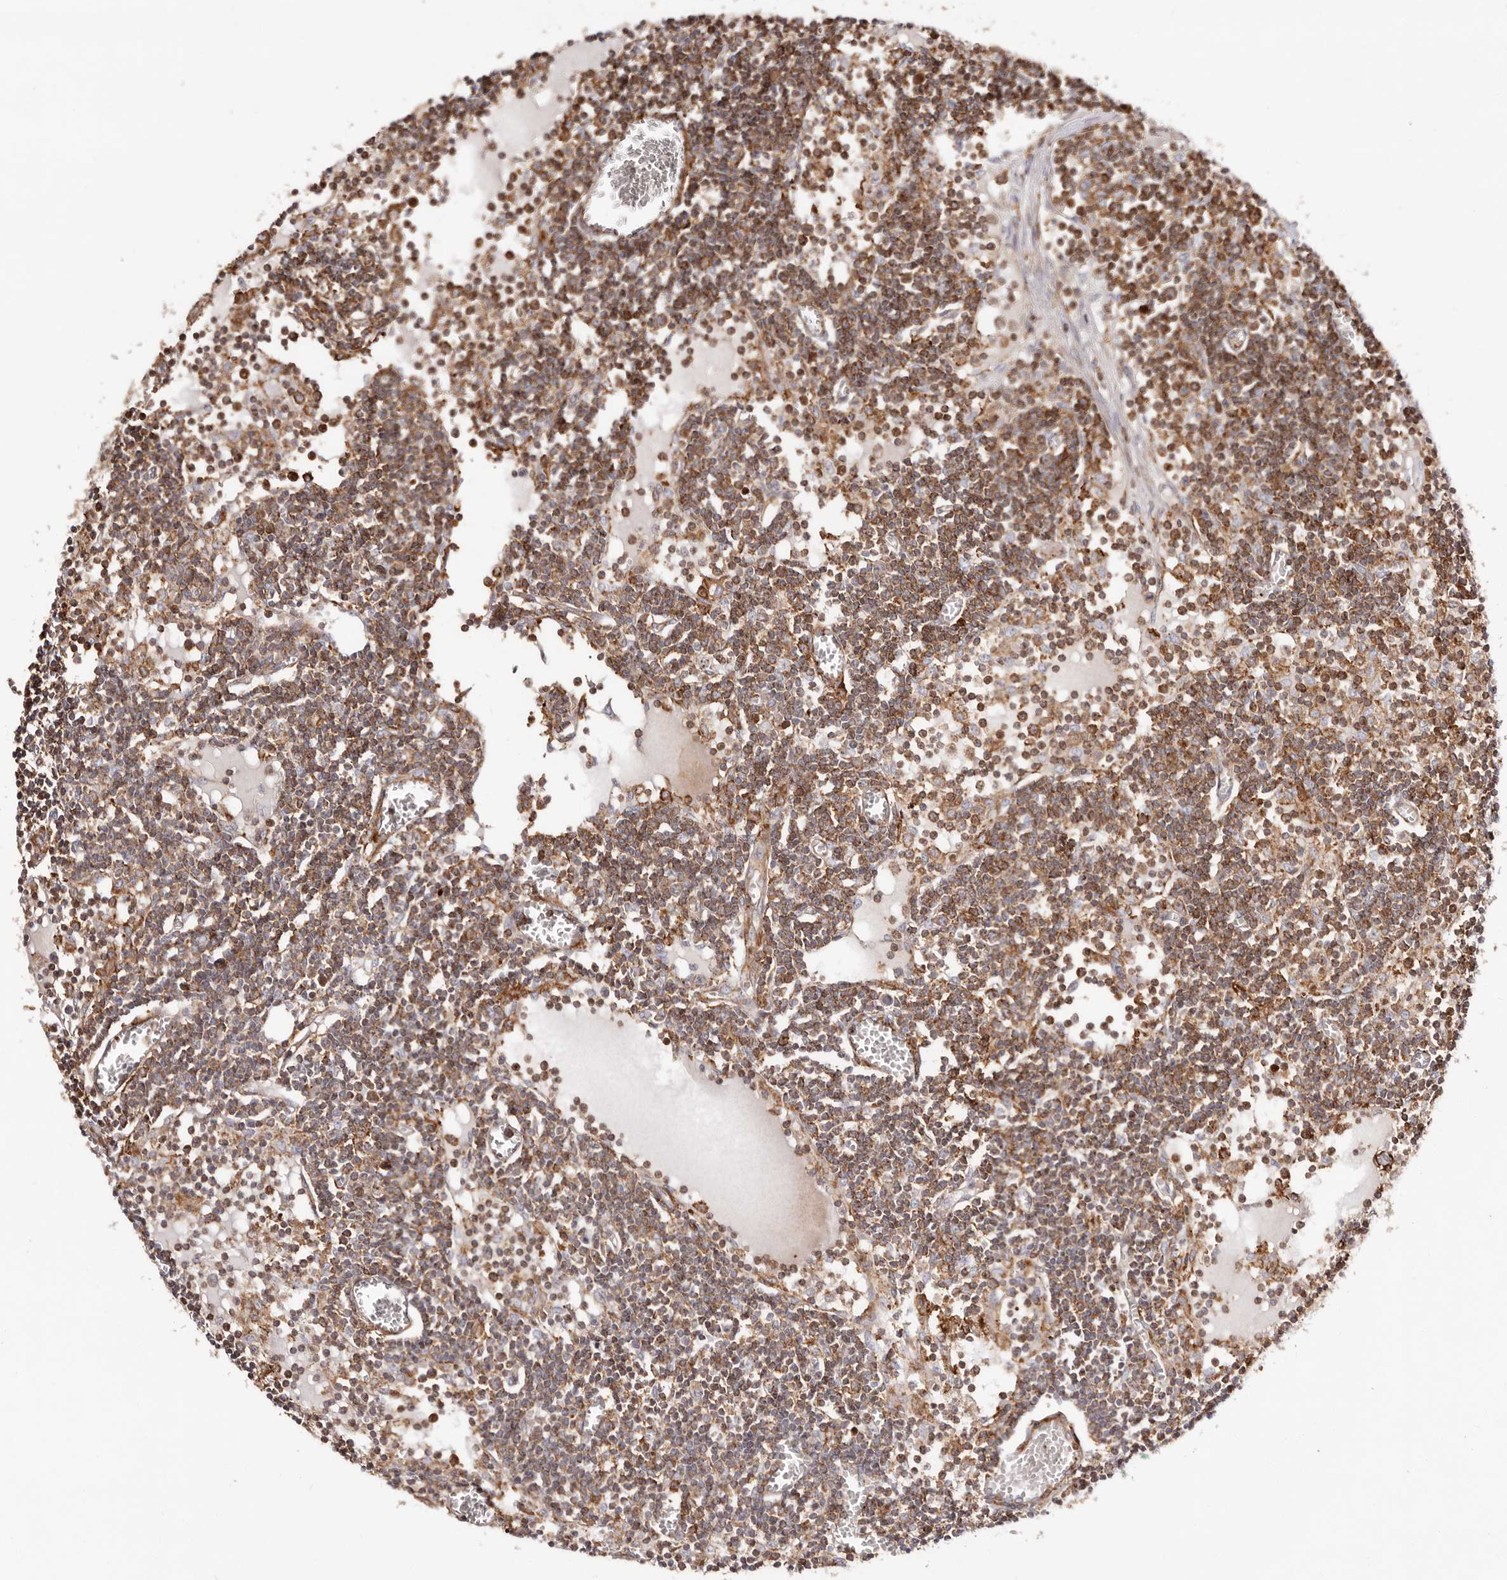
{"staining": {"intensity": "strong", "quantity": ">75%", "location": "cytoplasmic/membranous"}, "tissue": "lymph node", "cell_type": "Germinal center cells", "image_type": "normal", "snomed": [{"axis": "morphology", "description": "Normal tissue, NOS"}, {"axis": "topography", "description": "Lymph node"}], "caption": "Immunohistochemical staining of unremarkable lymph node displays high levels of strong cytoplasmic/membranous expression in approximately >75% of germinal center cells.", "gene": "PTPN22", "patient": {"sex": "female", "age": 11}}